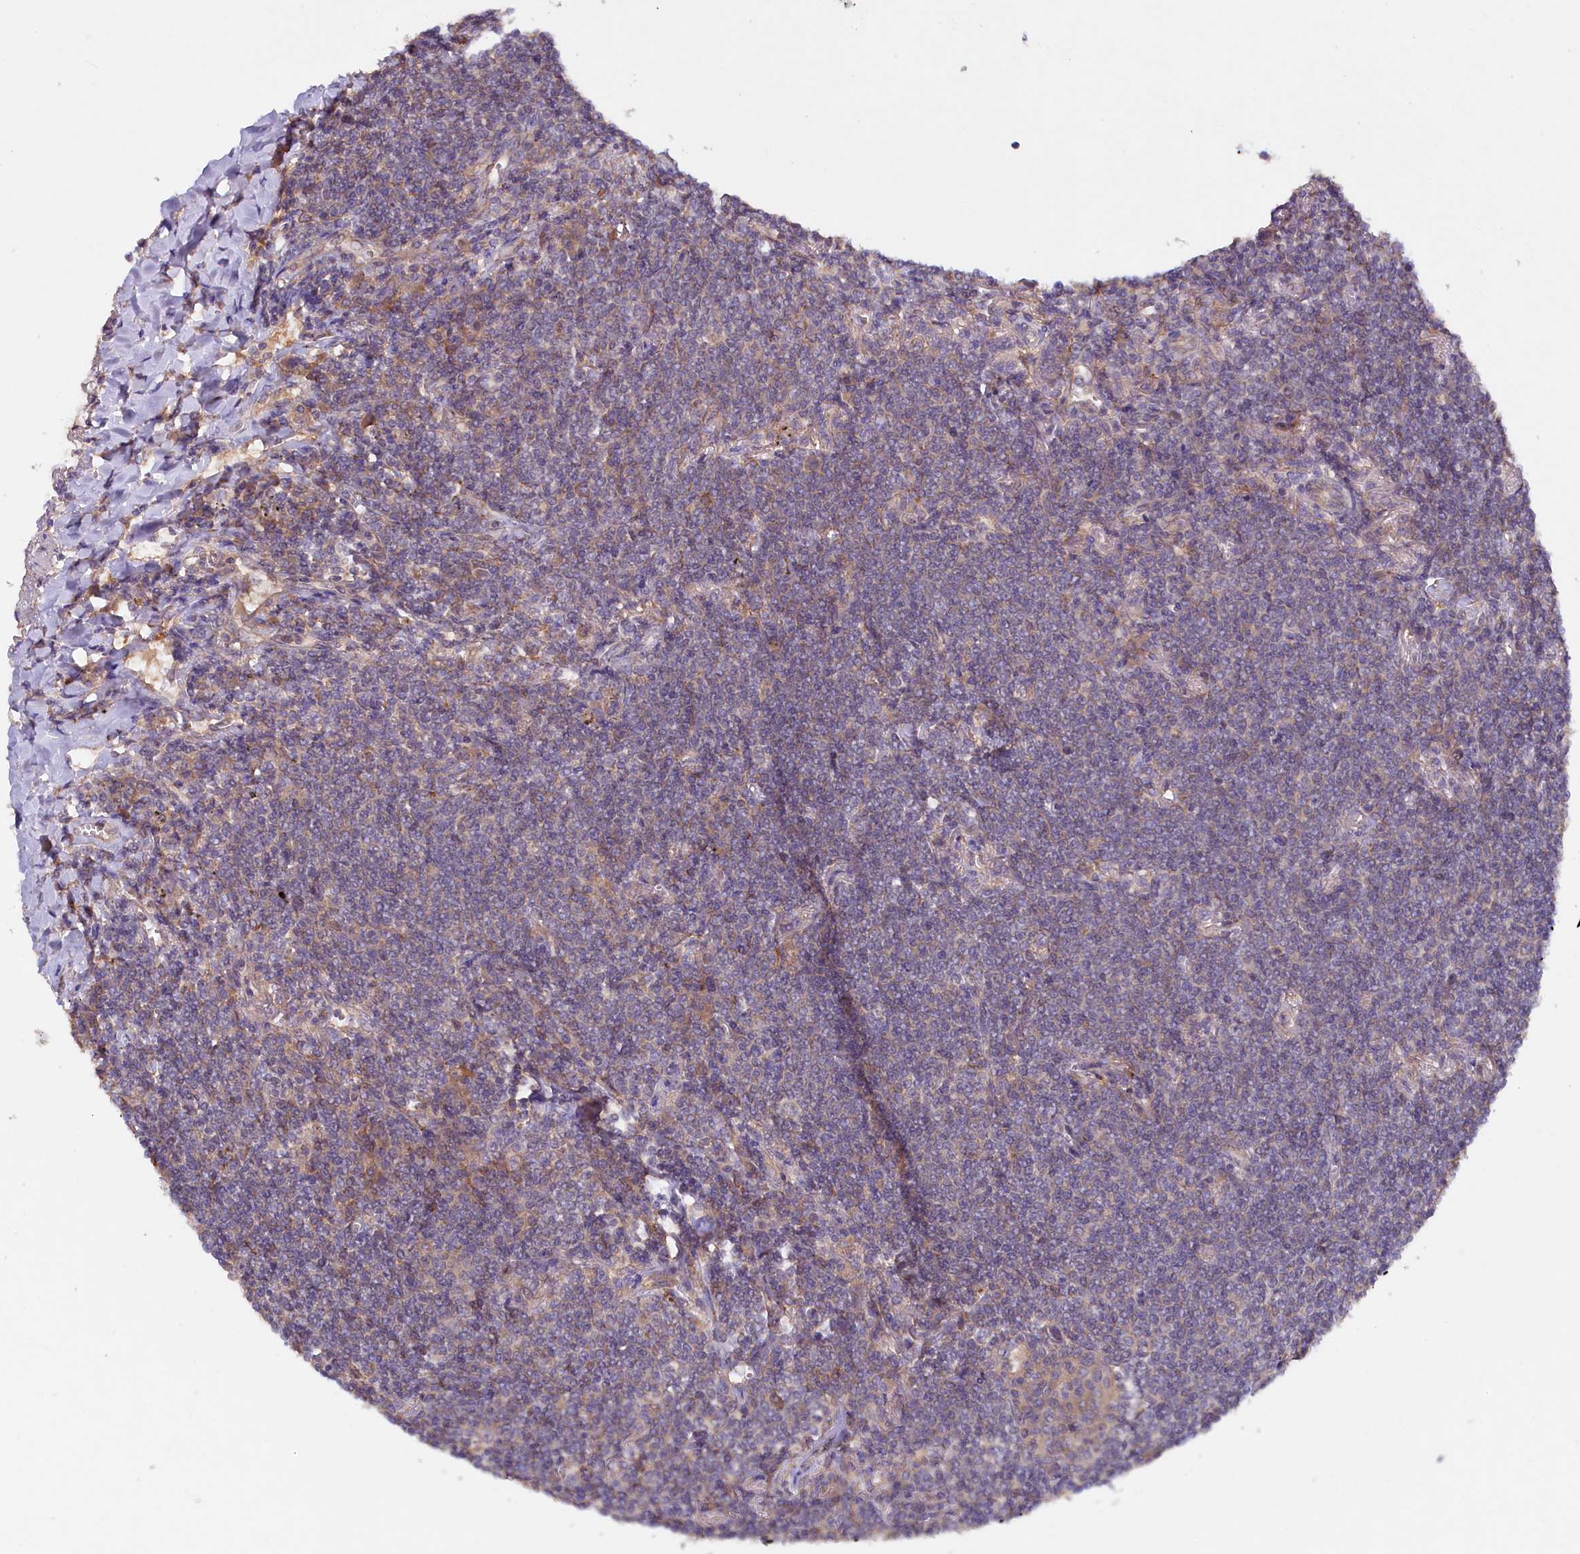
{"staining": {"intensity": "negative", "quantity": "none", "location": "none"}, "tissue": "lymphoma", "cell_type": "Tumor cells", "image_type": "cancer", "snomed": [{"axis": "morphology", "description": "Malignant lymphoma, non-Hodgkin's type, Low grade"}, {"axis": "topography", "description": "Lung"}], "caption": "High magnification brightfield microscopy of low-grade malignant lymphoma, non-Hodgkin's type stained with DAB (3,3'-diaminobenzidine) (brown) and counterstained with hematoxylin (blue): tumor cells show no significant positivity.", "gene": "ETFBKMT", "patient": {"sex": "female", "age": 71}}